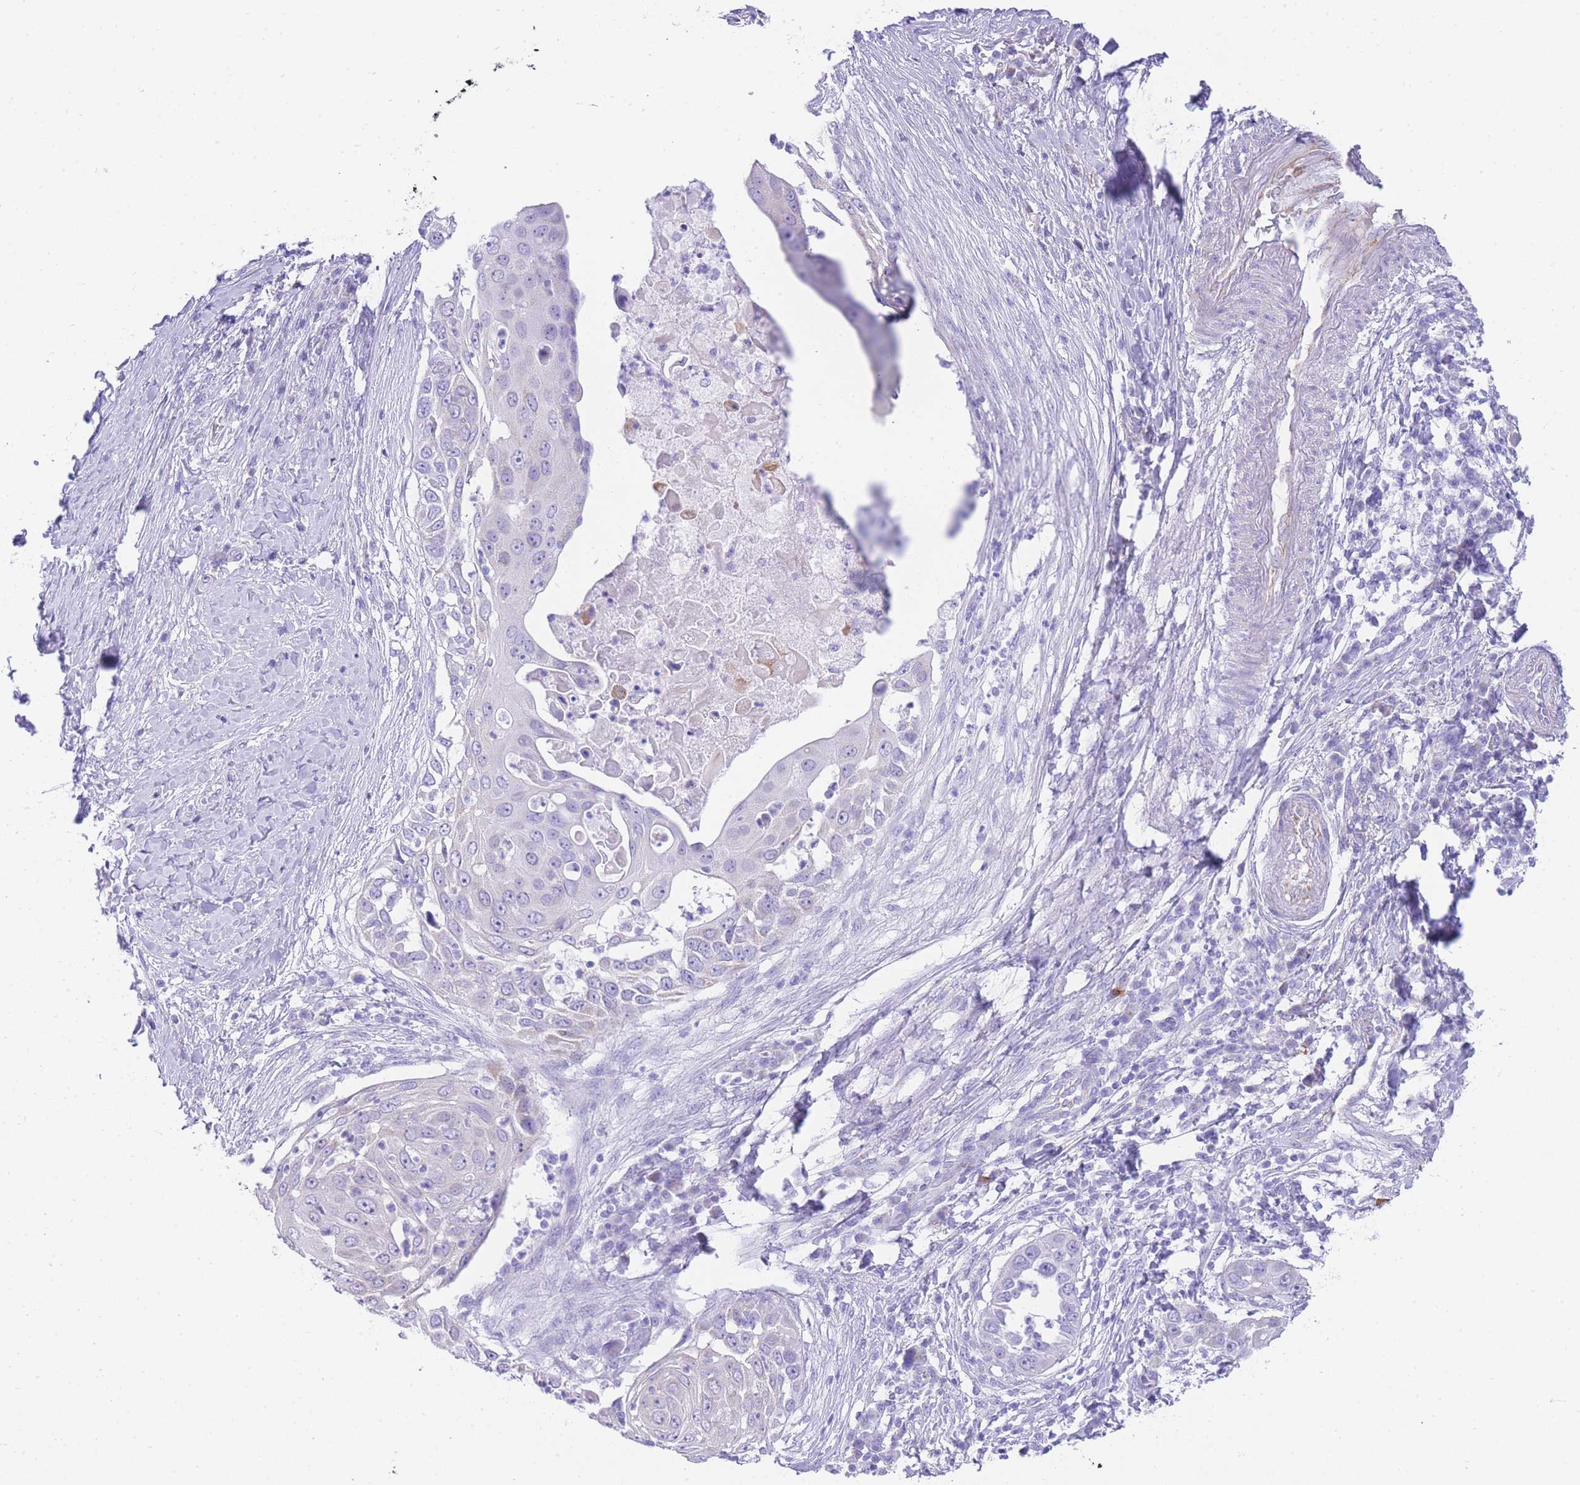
{"staining": {"intensity": "weak", "quantity": "<25%", "location": "cytoplasmic/membranous"}, "tissue": "skin cancer", "cell_type": "Tumor cells", "image_type": "cancer", "snomed": [{"axis": "morphology", "description": "Squamous cell carcinoma, NOS"}, {"axis": "topography", "description": "Skin"}], "caption": "Squamous cell carcinoma (skin) was stained to show a protein in brown. There is no significant positivity in tumor cells.", "gene": "ACSM4", "patient": {"sex": "female", "age": 44}}